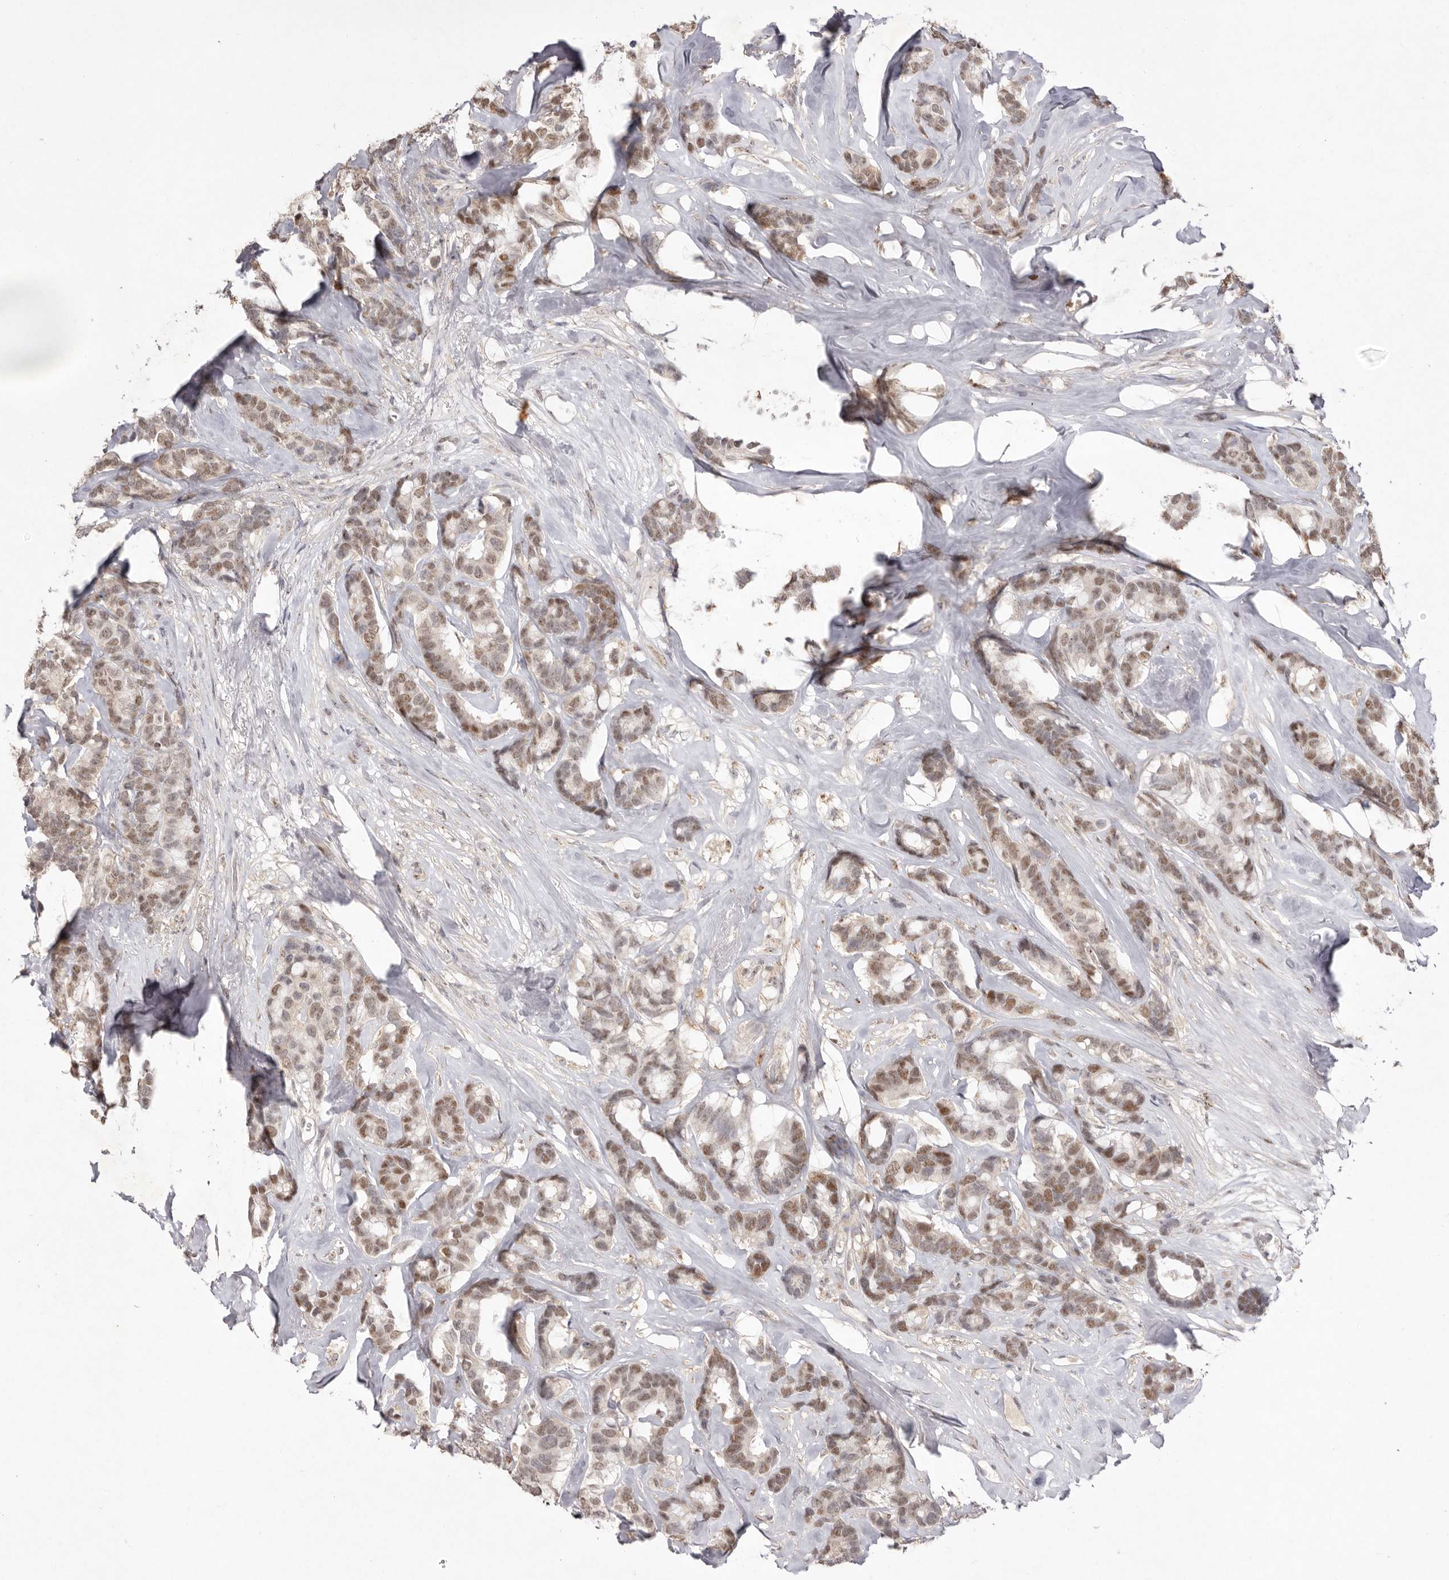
{"staining": {"intensity": "moderate", "quantity": ">75%", "location": "nuclear"}, "tissue": "breast cancer", "cell_type": "Tumor cells", "image_type": "cancer", "snomed": [{"axis": "morphology", "description": "Duct carcinoma"}, {"axis": "topography", "description": "Breast"}], "caption": "Human breast cancer (invasive ductal carcinoma) stained for a protein (brown) demonstrates moderate nuclear positive staining in approximately >75% of tumor cells.", "gene": "TADA1", "patient": {"sex": "female", "age": 87}}